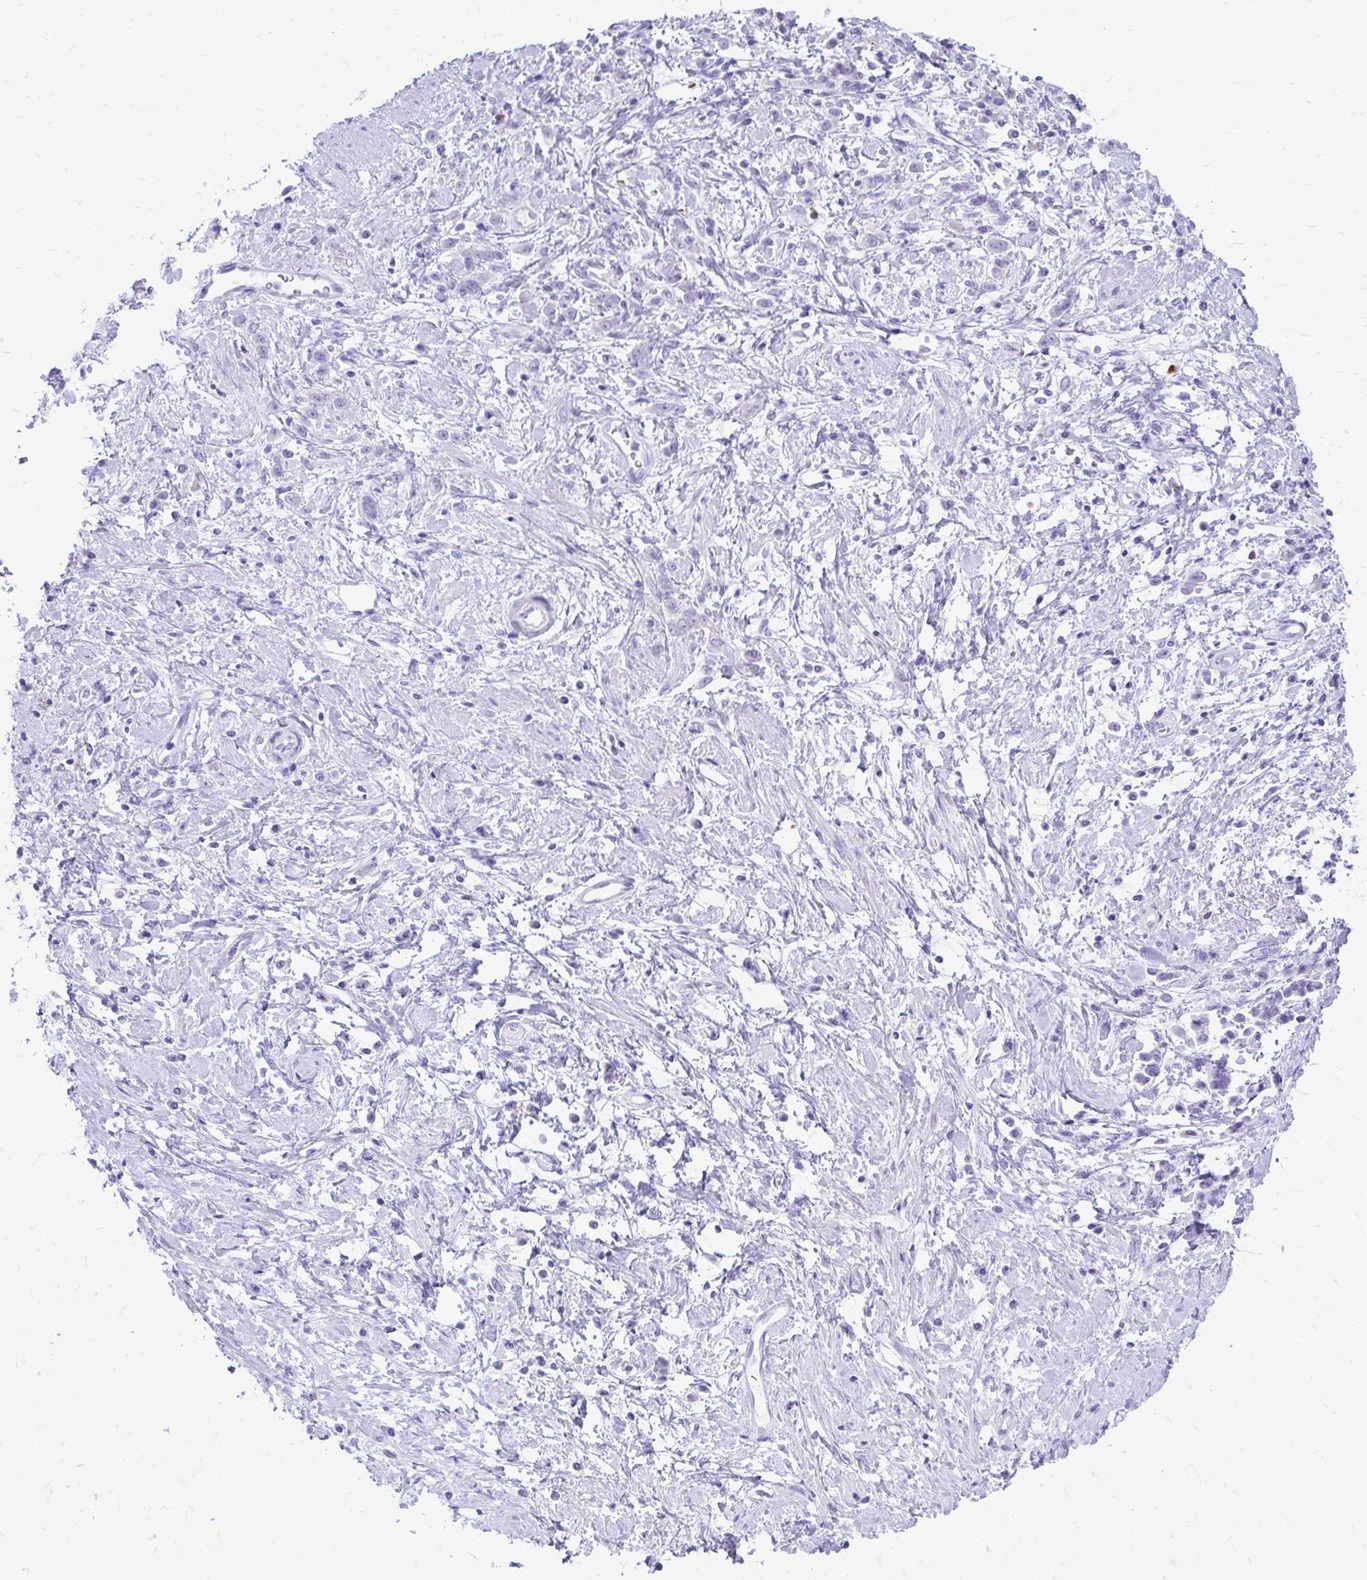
{"staining": {"intensity": "negative", "quantity": "none", "location": "none"}, "tissue": "stomach cancer", "cell_type": "Tumor cells", "image_type": "cancer", "snomed": [{"axis": "morphology", "description": "Adenocarcinoma, NOS"}, {"axis": "topography", "description": "Stomach"}], "caption": "Stomach cancer (adenocarcinoma) stained for a protein using immunohistochemistry (IHC) reveals no expression tumor cells.", "gene": "ZNF699", "patient": {"sex": "female", "age": 60}}